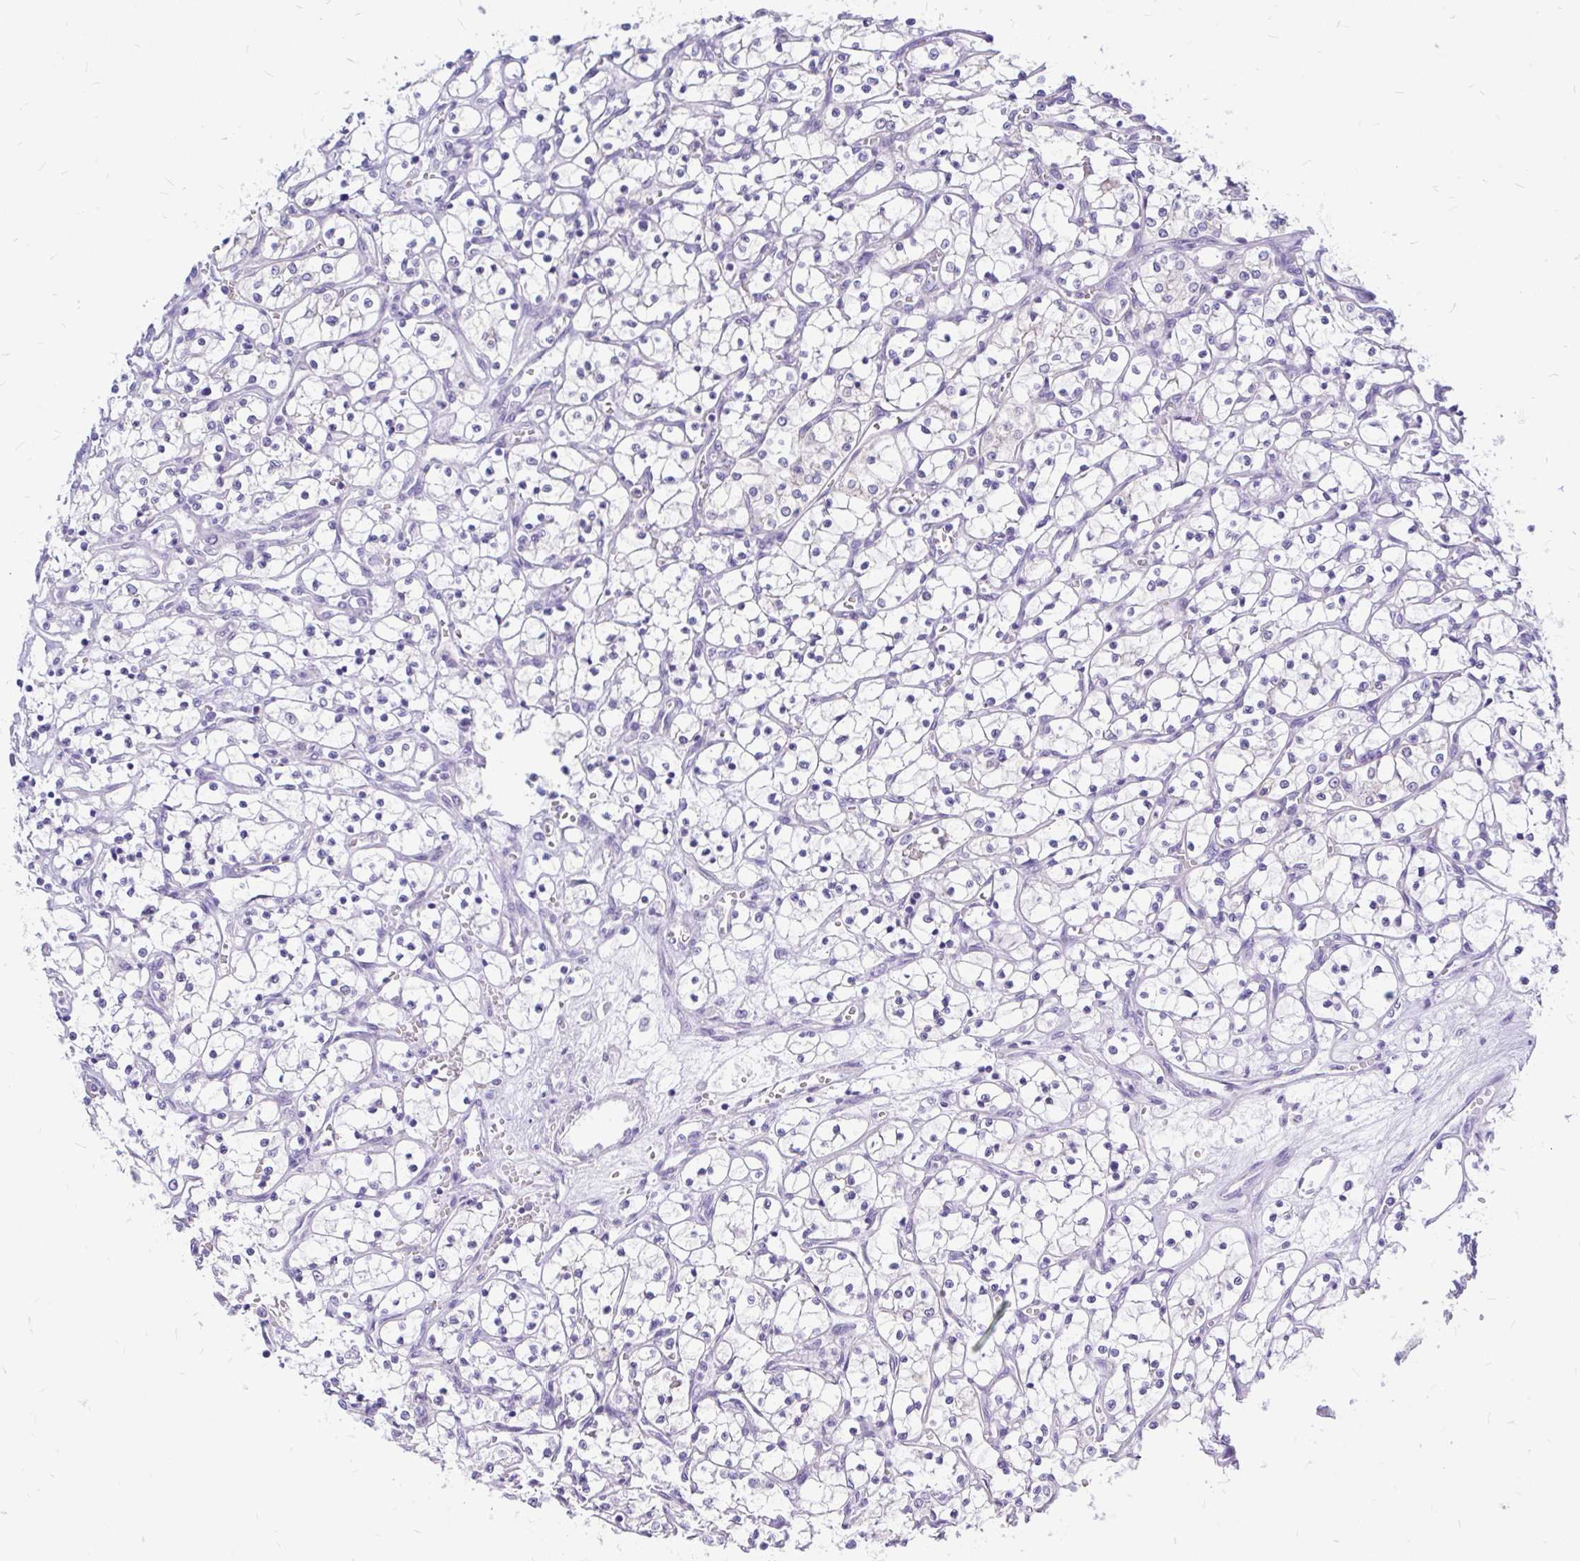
{"staining": {"intensity": "negative", "quantity": "none", "location": "none"}, "tissue": "renal cancer", "cell_type": "Tumor cells", "image_type": "cancer", "snomed": [{"axis": "morphology", "description": "Adenocarcinoma, NOS"}, {"axis": "topography", "description": "Kidney"}], "caption": "A high-resolution image shows IHC staining of adenocarcinoma (renal), which shows no significant positivity in tumor cells.", "gene": "MAP1LC3A", "patient": {"sex": "female", "age": 69}}